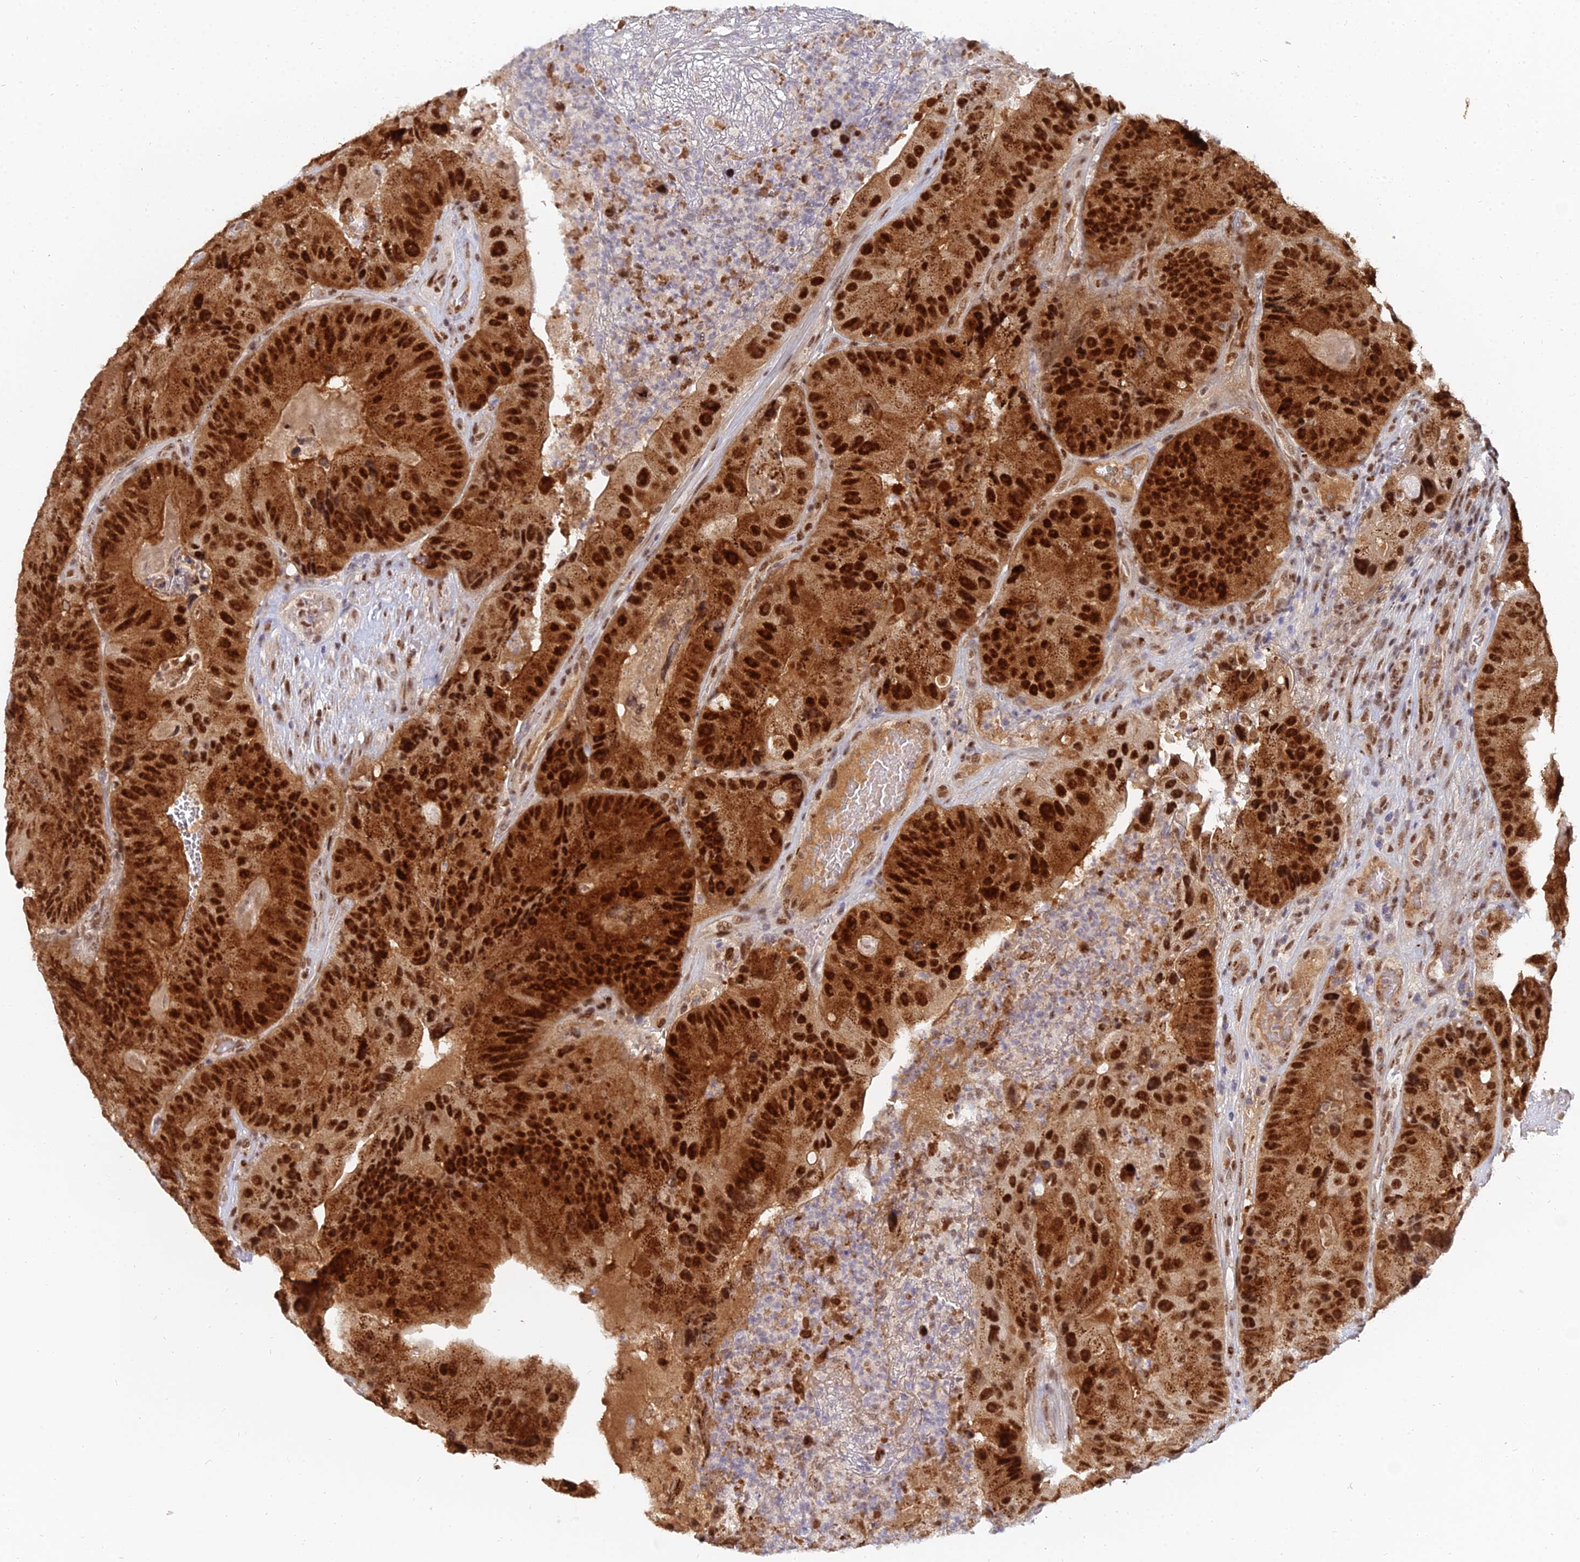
{"staining": {"intensity": "strong", "quantity": ">75%", "location": "cytoplasmic/membranous,nuclear"}, "tissue": "colorectal cancer", "cell_type": "Tumor cells", "image_type": "cancer", "snomed": [{"axis": "morphology", "description": "Adenocarcinoma, NOS"}, {"axis": "topography", "description": "Colon"}], "caption": "Protein staining shows strong cytoplasmic/membranous and nuclear staining in approximately >75% of tumor cells in colorectal adenocarcinoma.", "gene": "THOC3", "patient": {"sex": "female", "age": 86}}